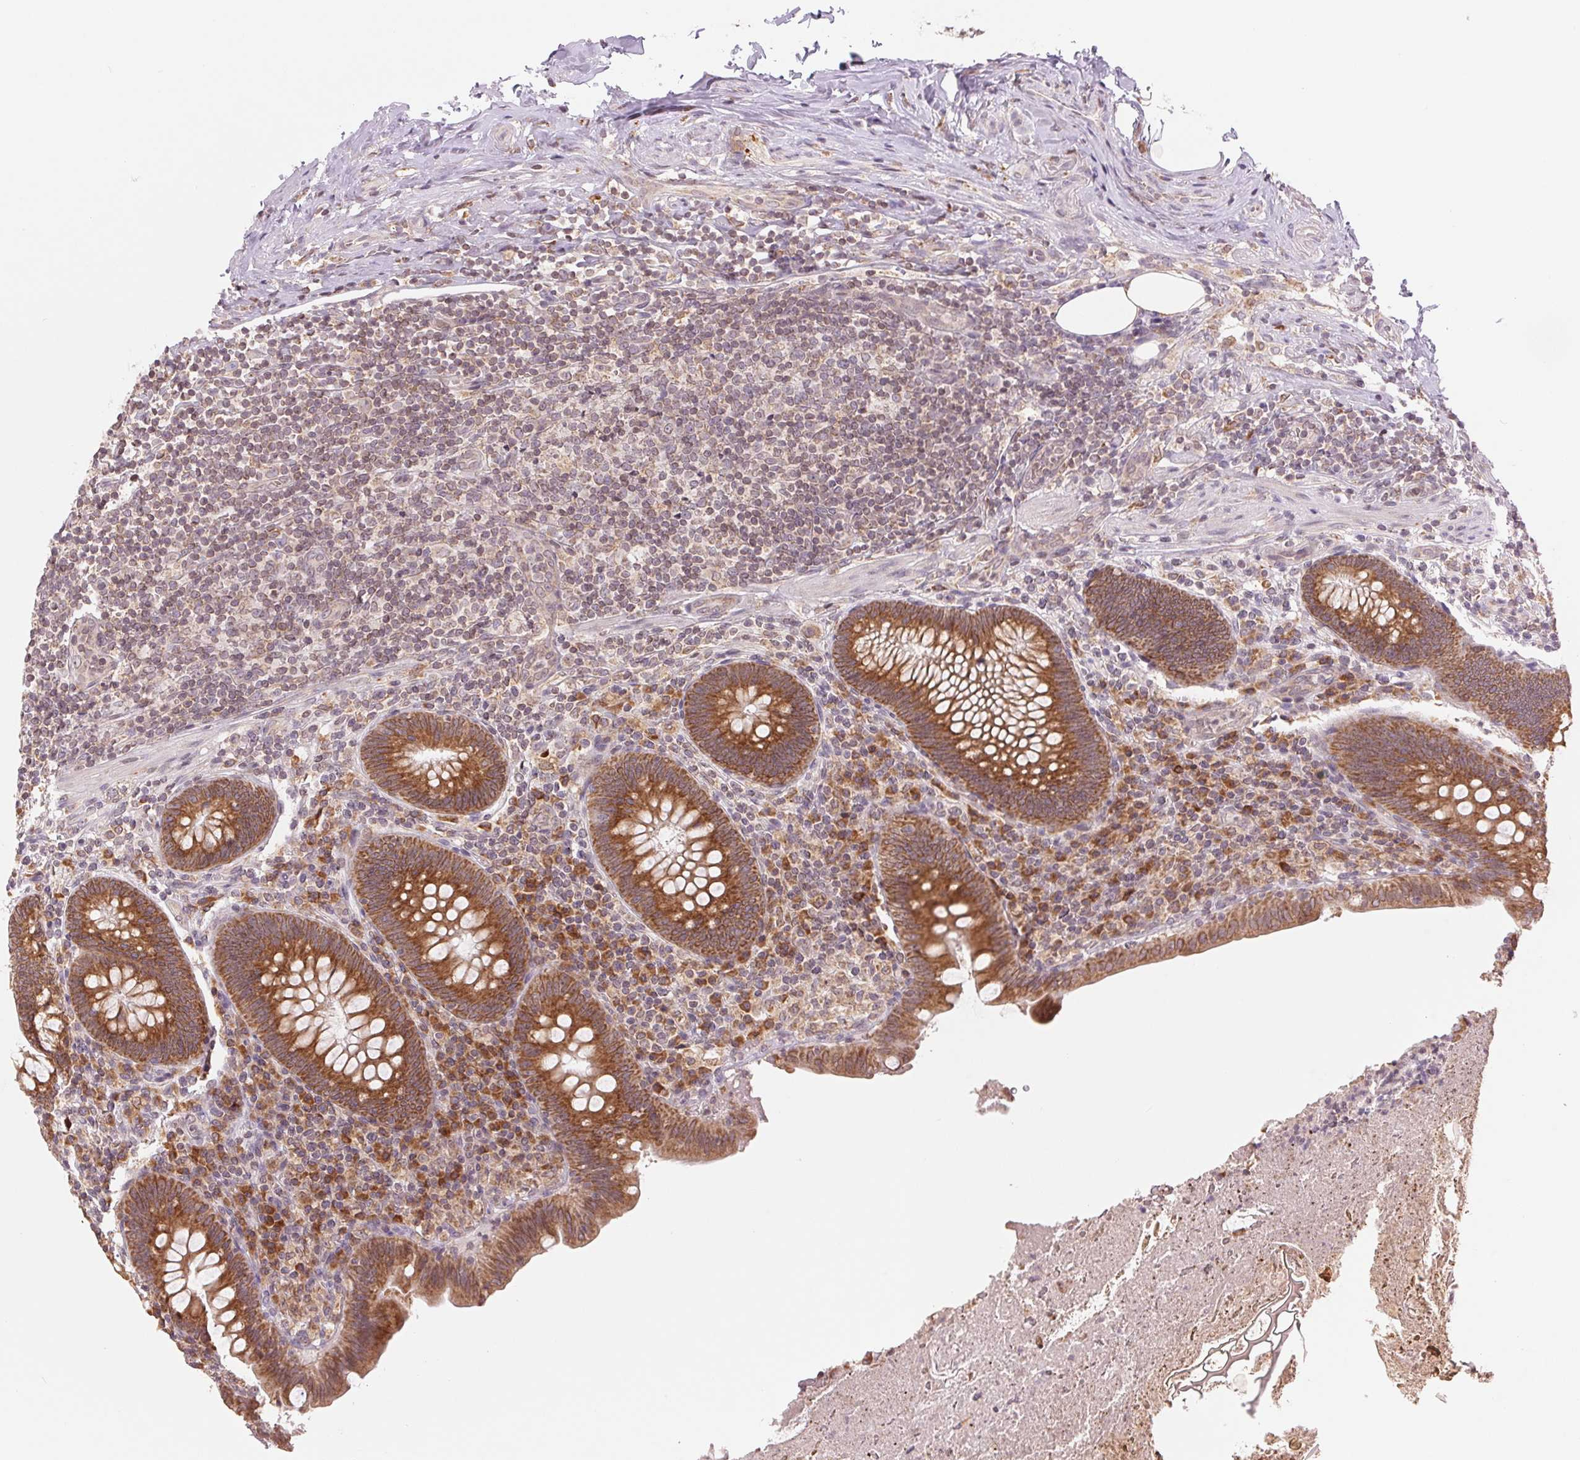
{"staining": {"intensity": "moderate", "quantity": ">75%", "location": "cytoplasmic/membranous"}, "tissue": "appendix", "cell_type": "Glandular cells", "image_type": "normal", "snomed": [{"axis": "morphology", "description": "Normal tissue, NOS"}, {"axis": "topography", "description": "Appendix"}], "caption": "Protein positivity by IHC reveals moderate cytoplasmic/membranous staining in approximately >75% of glandular cells in benign appendix.", "gene": "TECR", "patient": {"sex": "male", "age": 47}}